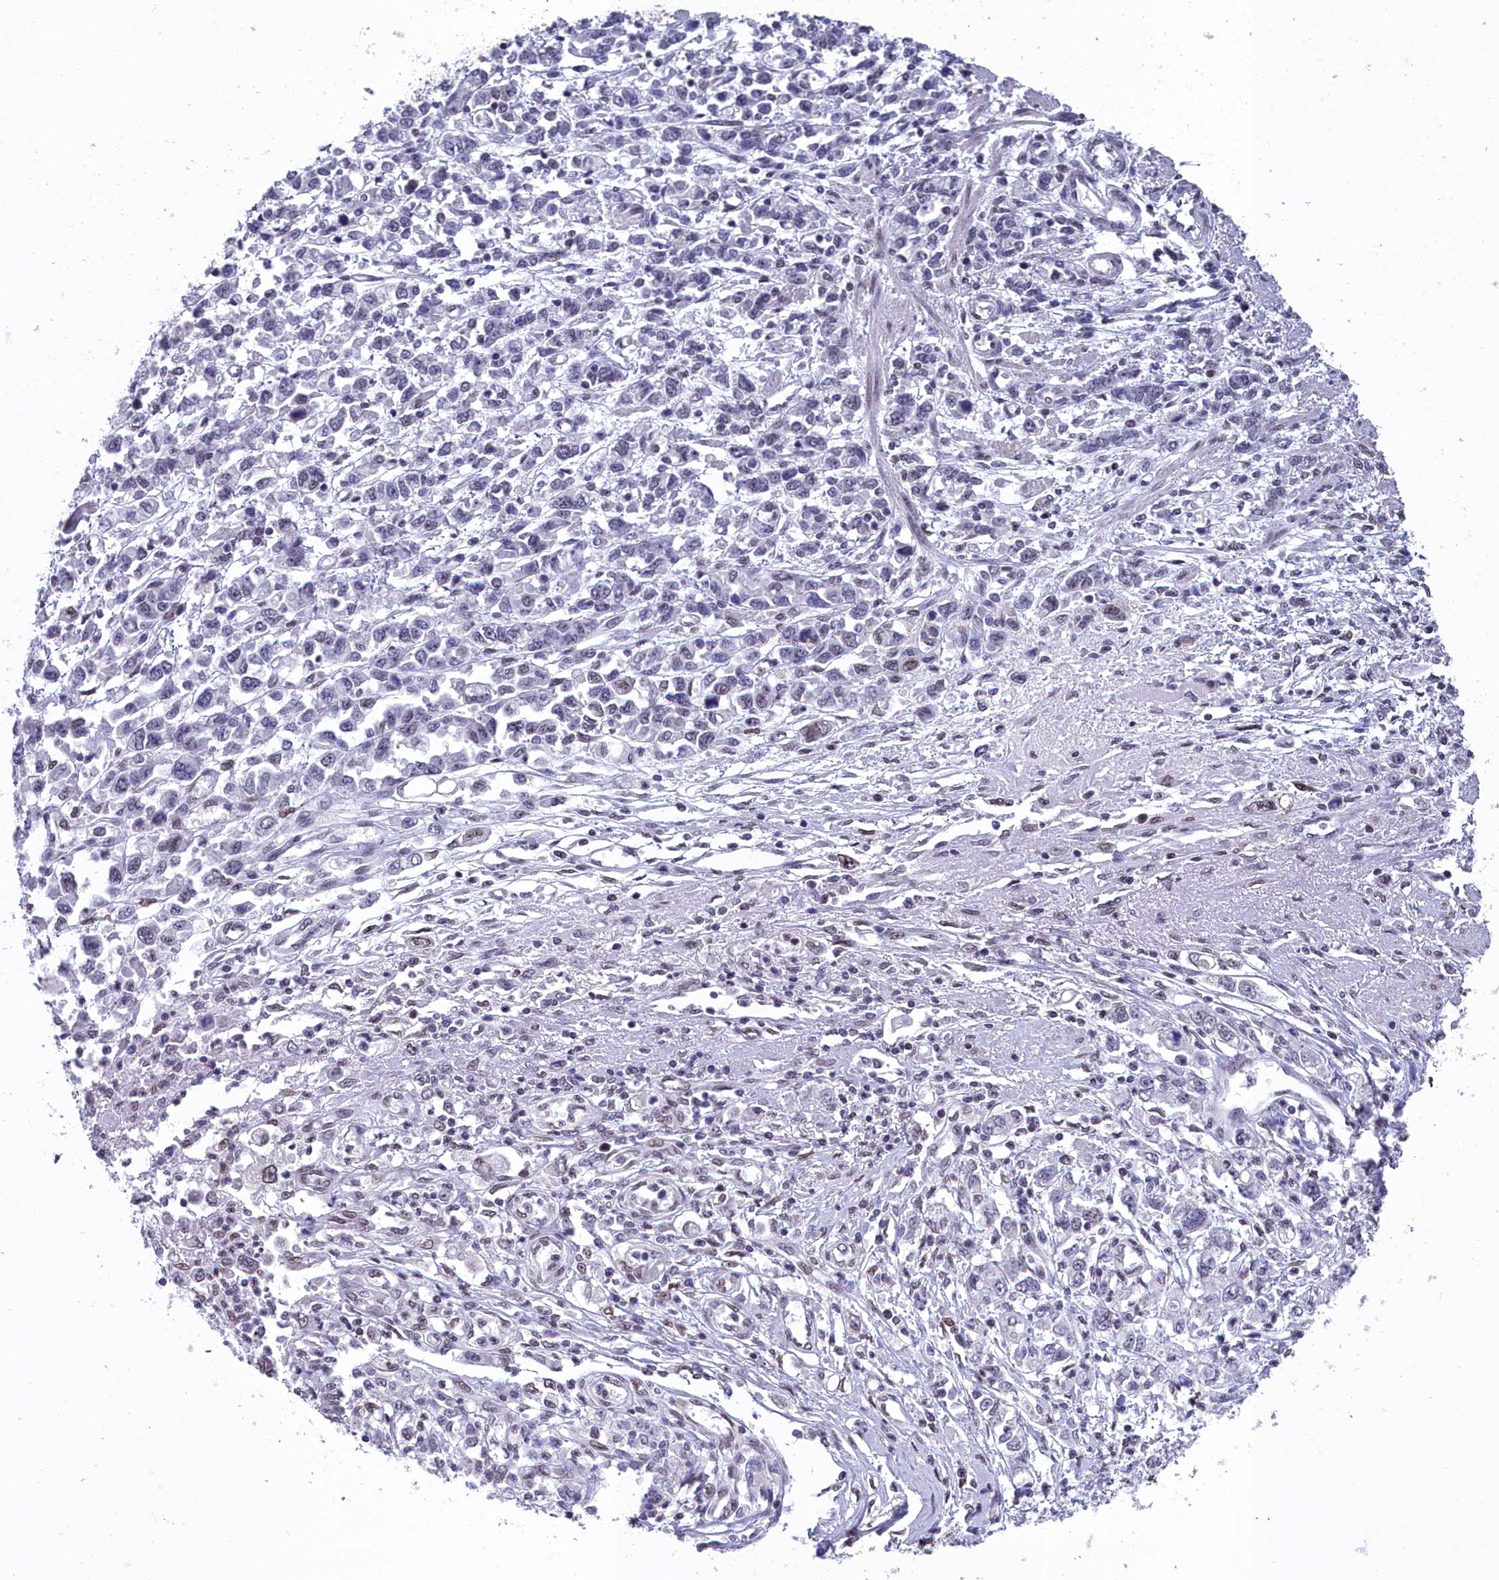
{"staining": {"intensity": "negative", "quantity": "none", "location": "none"}, "tissue": "stomach cancer", "cell_type": "Tumor cells", "image_type": "cancer", "snomed": [{"axis": "morphology", "description": "Adenocarcinoma, NOS"}, {"axis": "topography", "description": "Stomach"}], "caption": "Immunohistochemistry of human stomach adenocarcinoma demonstrates no expression in tumor cells.", "gene": "CCDC97", "patient": {"sex": "female", "age": 76}}